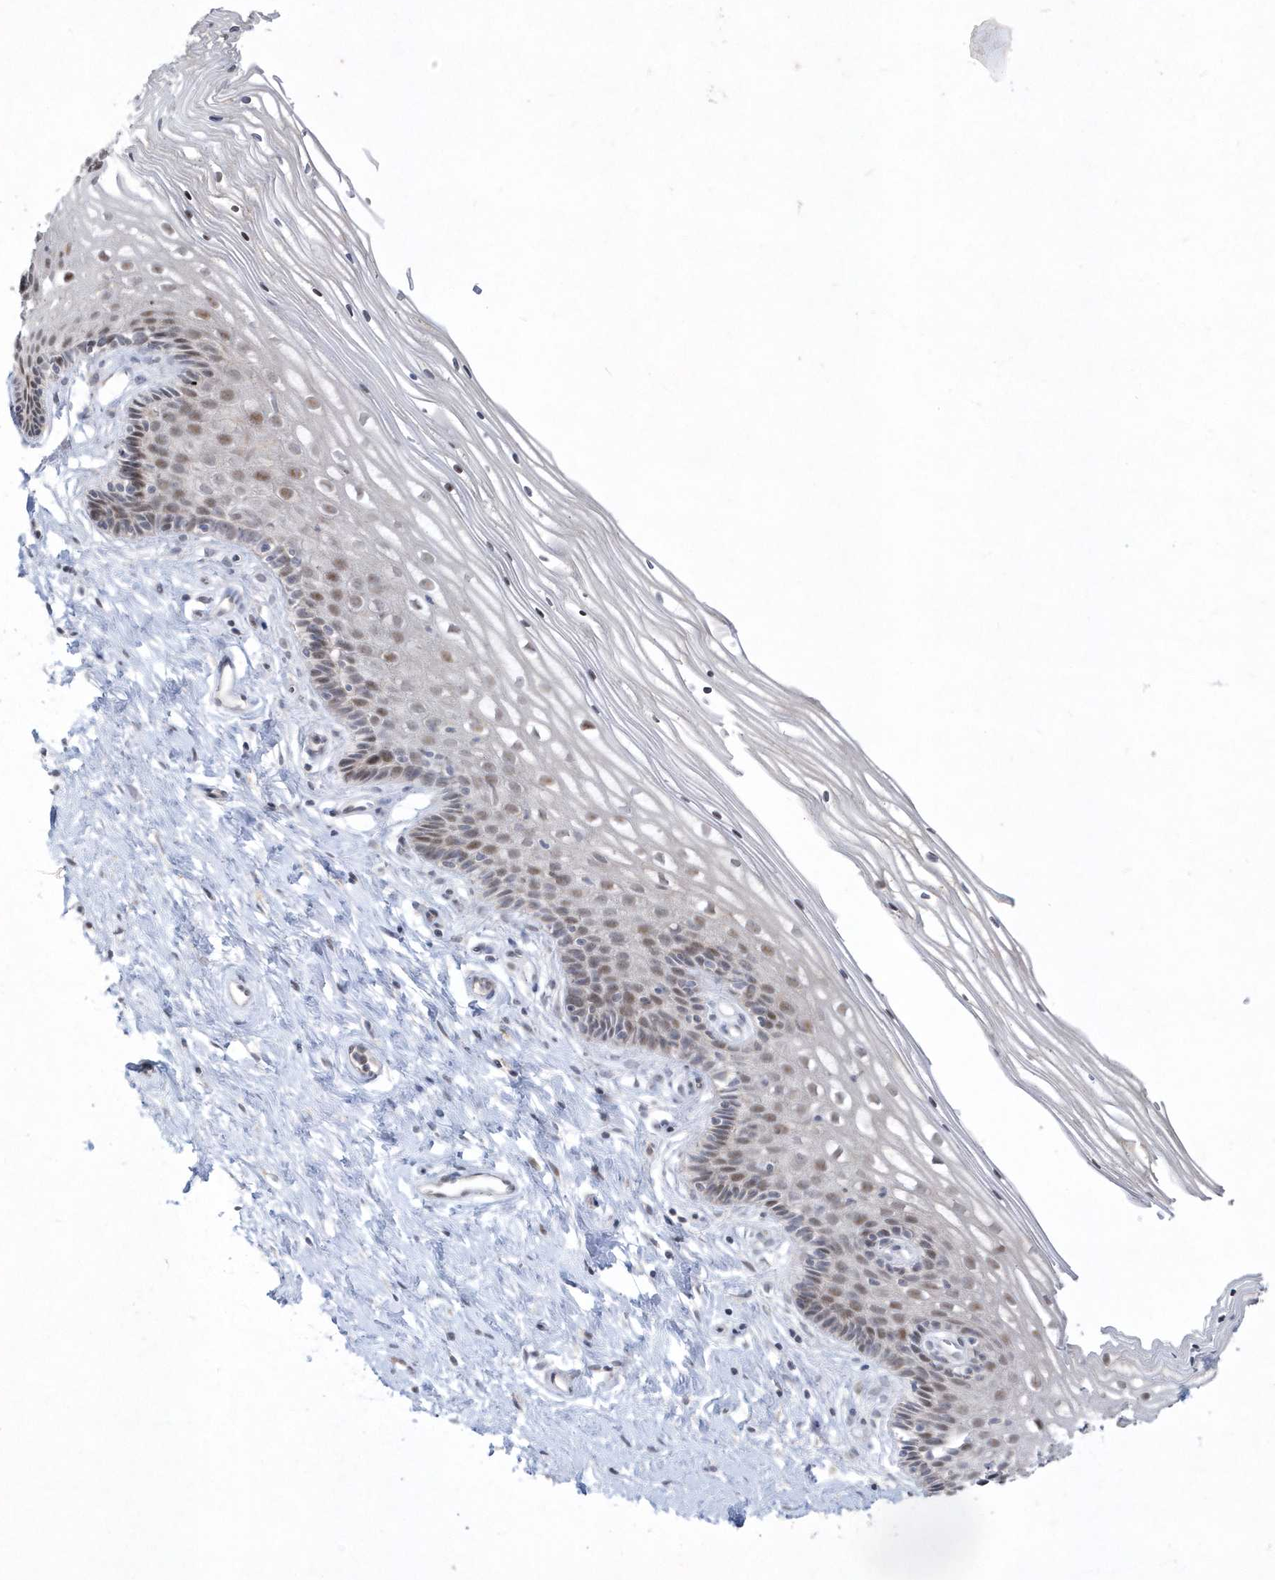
{"staining": {"intensity": "negative", "quantity": "none", "location": "none"}, "tissue": "cervix", "cell_type": "Glandular cells", "image_type": "normal", "snomed": [{"axis": "morphology", "description": "Normal tissue, NOS"}, {"axis": "topography", "description": "Cervix"}], "caption": "IHC micrograph of unremarkable cervix: cervix stained with DAB (3,3'-diaminobenzidine) displays no significant protein expression in glandular cells. The staining was performed using DAB to visualize the protein expression in brown, while the nuclei were stained in blue with hematoxylin (Magnification: 20x).", "gene": "TSPEAR", "patient": {"sex": "female", "age": 33}}